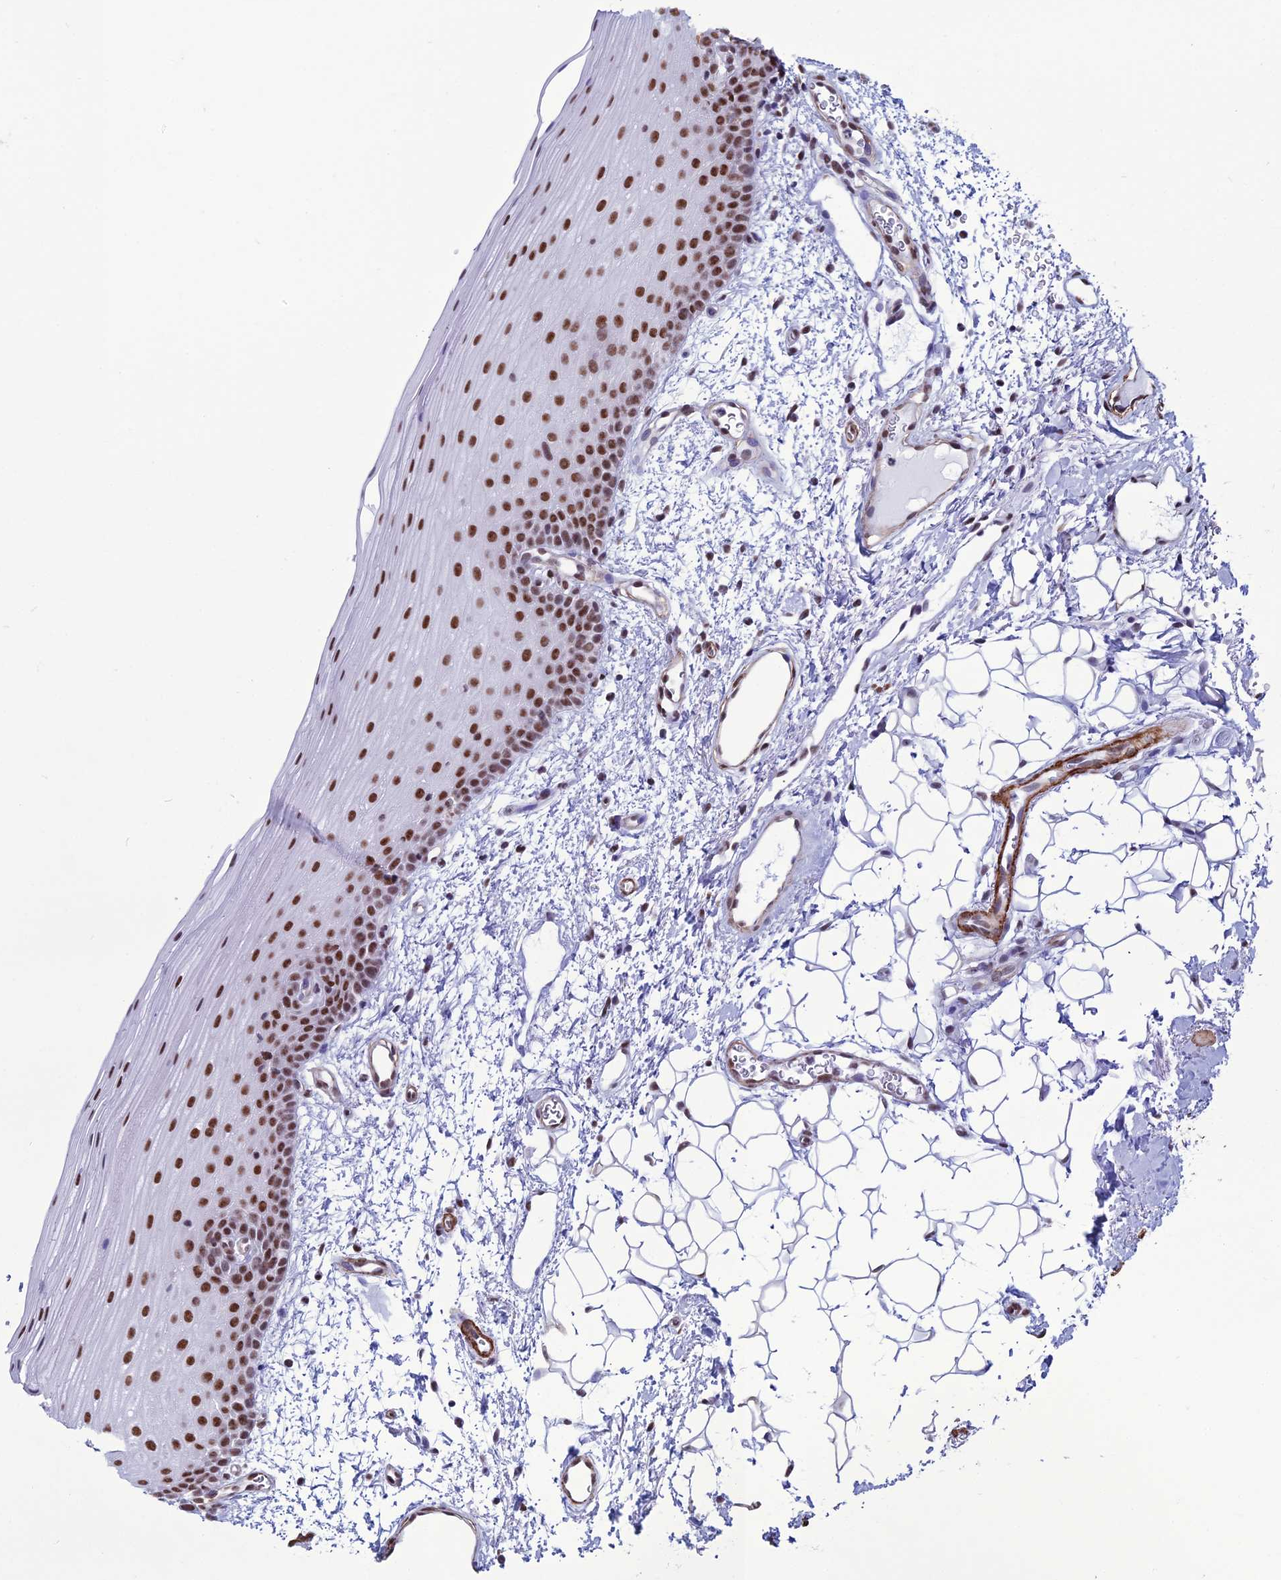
{"staining": {"intensity": "strong", "quantity": ">75%", "location": "nuclear"}, "tissue": "oral mucosa", "cell_type": "Squamous epithelial cells", "image_type": "normal", "snomed": [{"axis": "morphology", "description": "Normal tissue, NOS"}, {"axis": "topography", "description": "Oral tissue"}], "caption": "Protein staining displays strong nuclear expression in about >75% of squamous epithelial cells in unremarkable oral mucosa.", "gene": "U2AF1", "patient": {"sex": "male", "age": 68}}